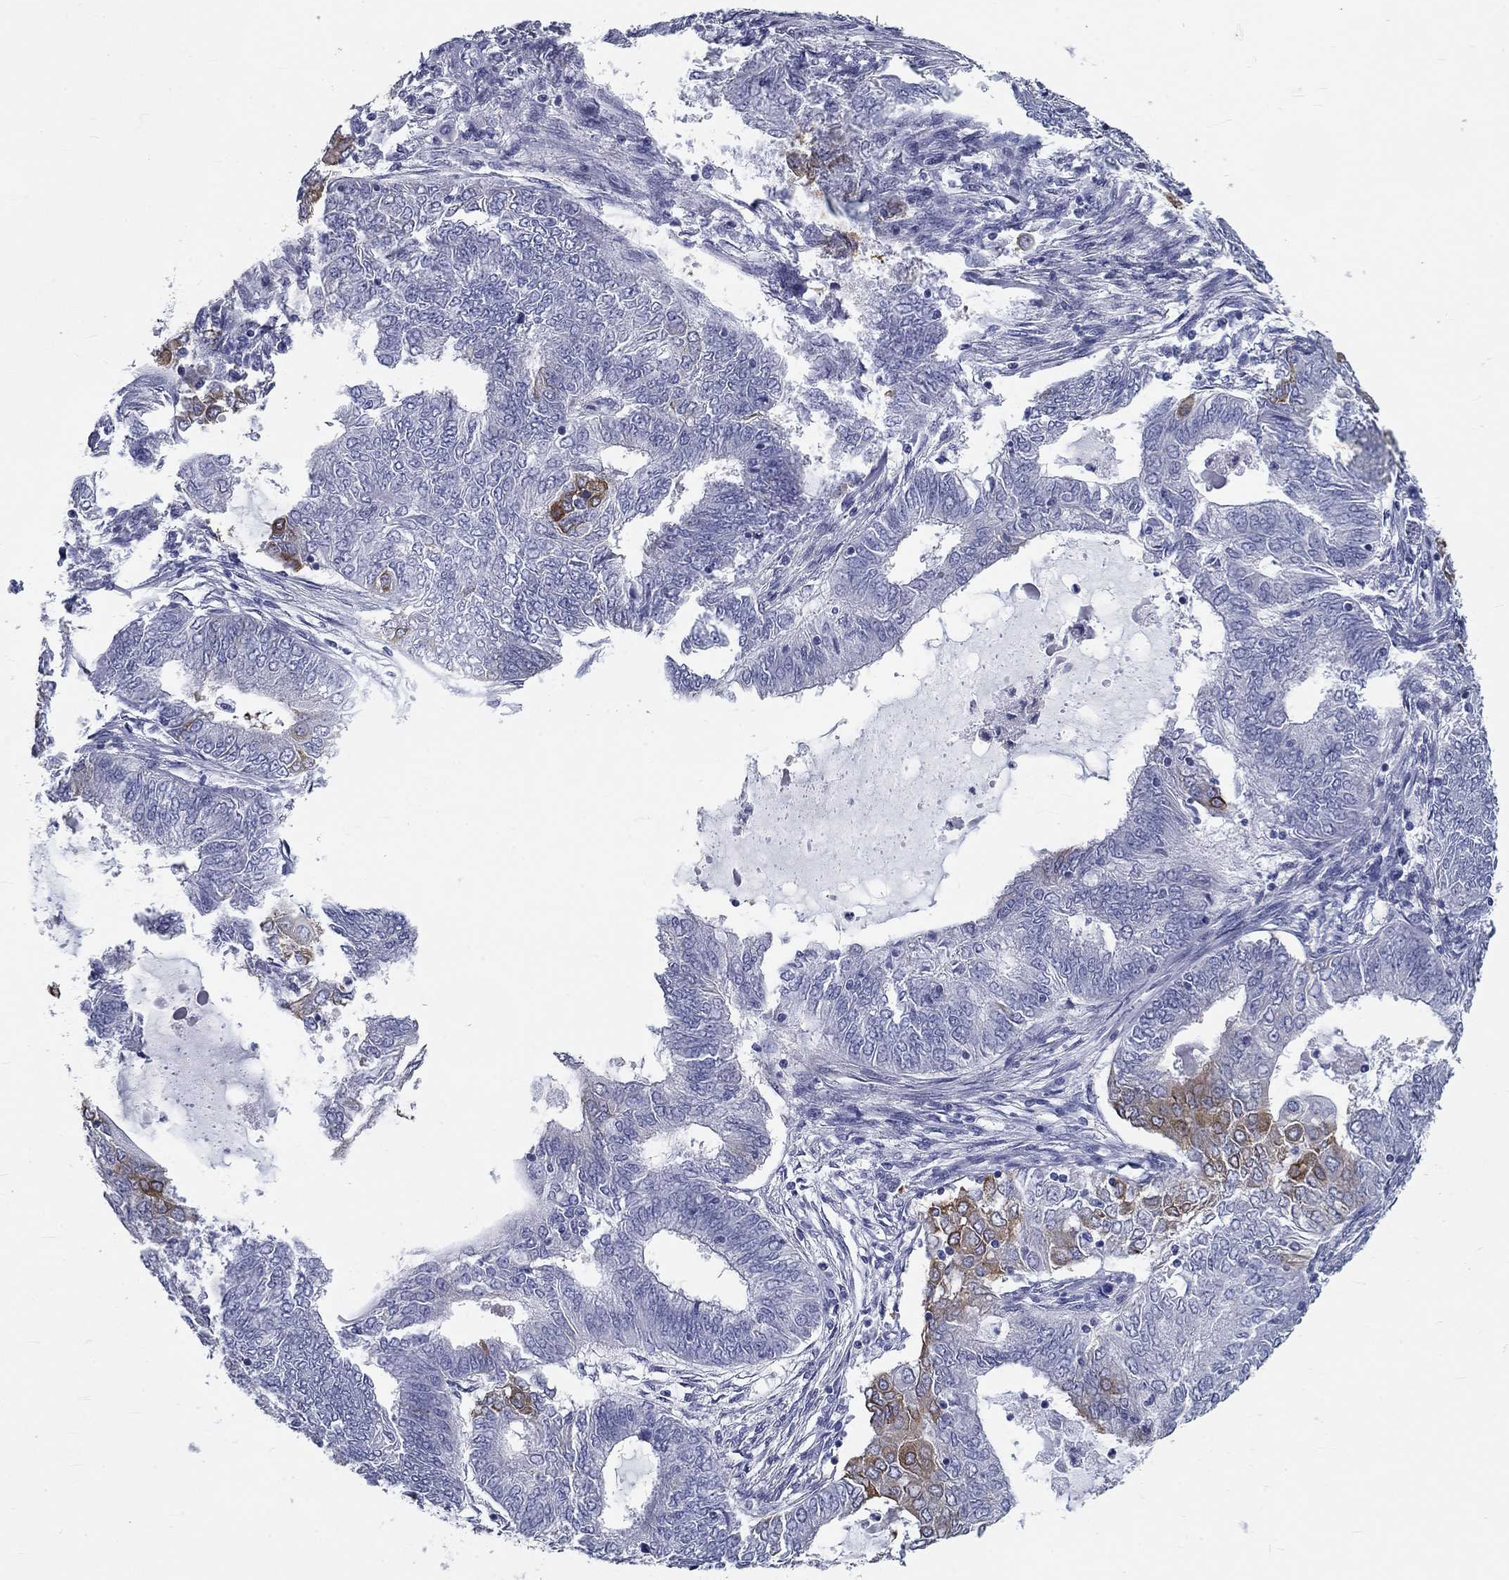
{"staining": {"intensity": "moderate", "quantity": "<25%", "location": "cytoplasmic/membranous"}, "tissue": "endometrial cancer", "cell_type": "Tumor cells", "image_type": "cancer", "snomed": [{"axis": "morphology", "description": "Adenocarcinoma, NOS"}, {"axis": "topography", "description": "Endometrium"}], "caption": "DAB immunohistochemical staining of human endometrial adenocarcinoma displays moderate cytoplasmic/membranous protein positivity in about <25% of tumor cells.", "gene": "GALNTL5", "patient": {"sex": "female", "age": 62}}